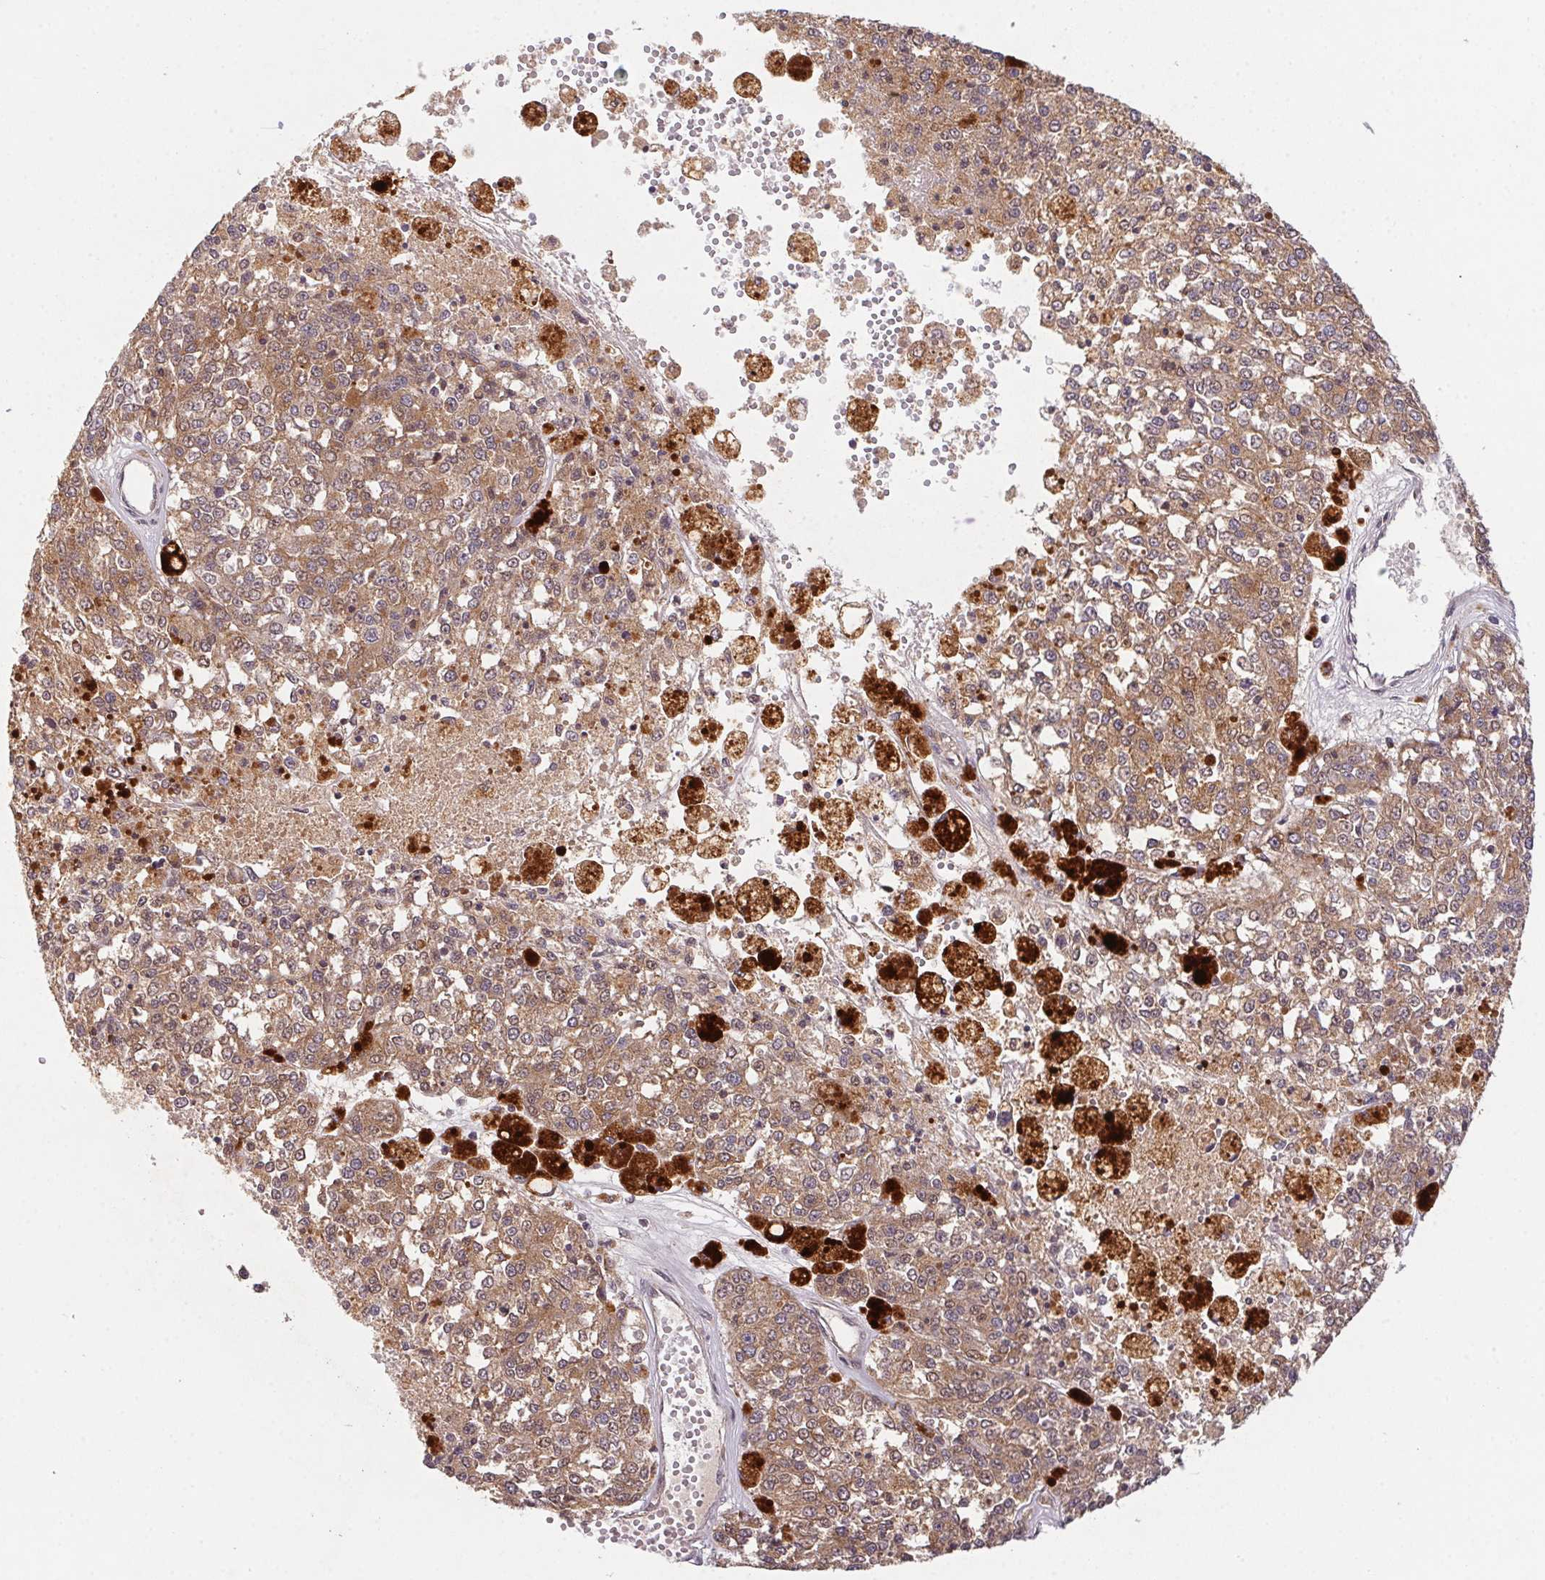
{"staining": {"intensity": "weak", "quantity": ">75%", "location": "cytoplasmic/membranous"}, "tissue": "melanoma", "cell_type": "Tumor cells", "image_type": "cancer", "snomed": [{"axis": "morphology", "description": "Malignant melanoma, Metastatic site"}, {"axis": "topography", "description": "Lymph node"}], "caption": "Melanoma stained with DAB (3,3'-diaminobenzidine) immunohistochemistry (IHC) demonstrates low levels of weak cytoplasmic/membranous expression in approximately >75% of tumor cells.", "gene": "SLC52A2", "patient": {"sex": "female", "age": 64}}